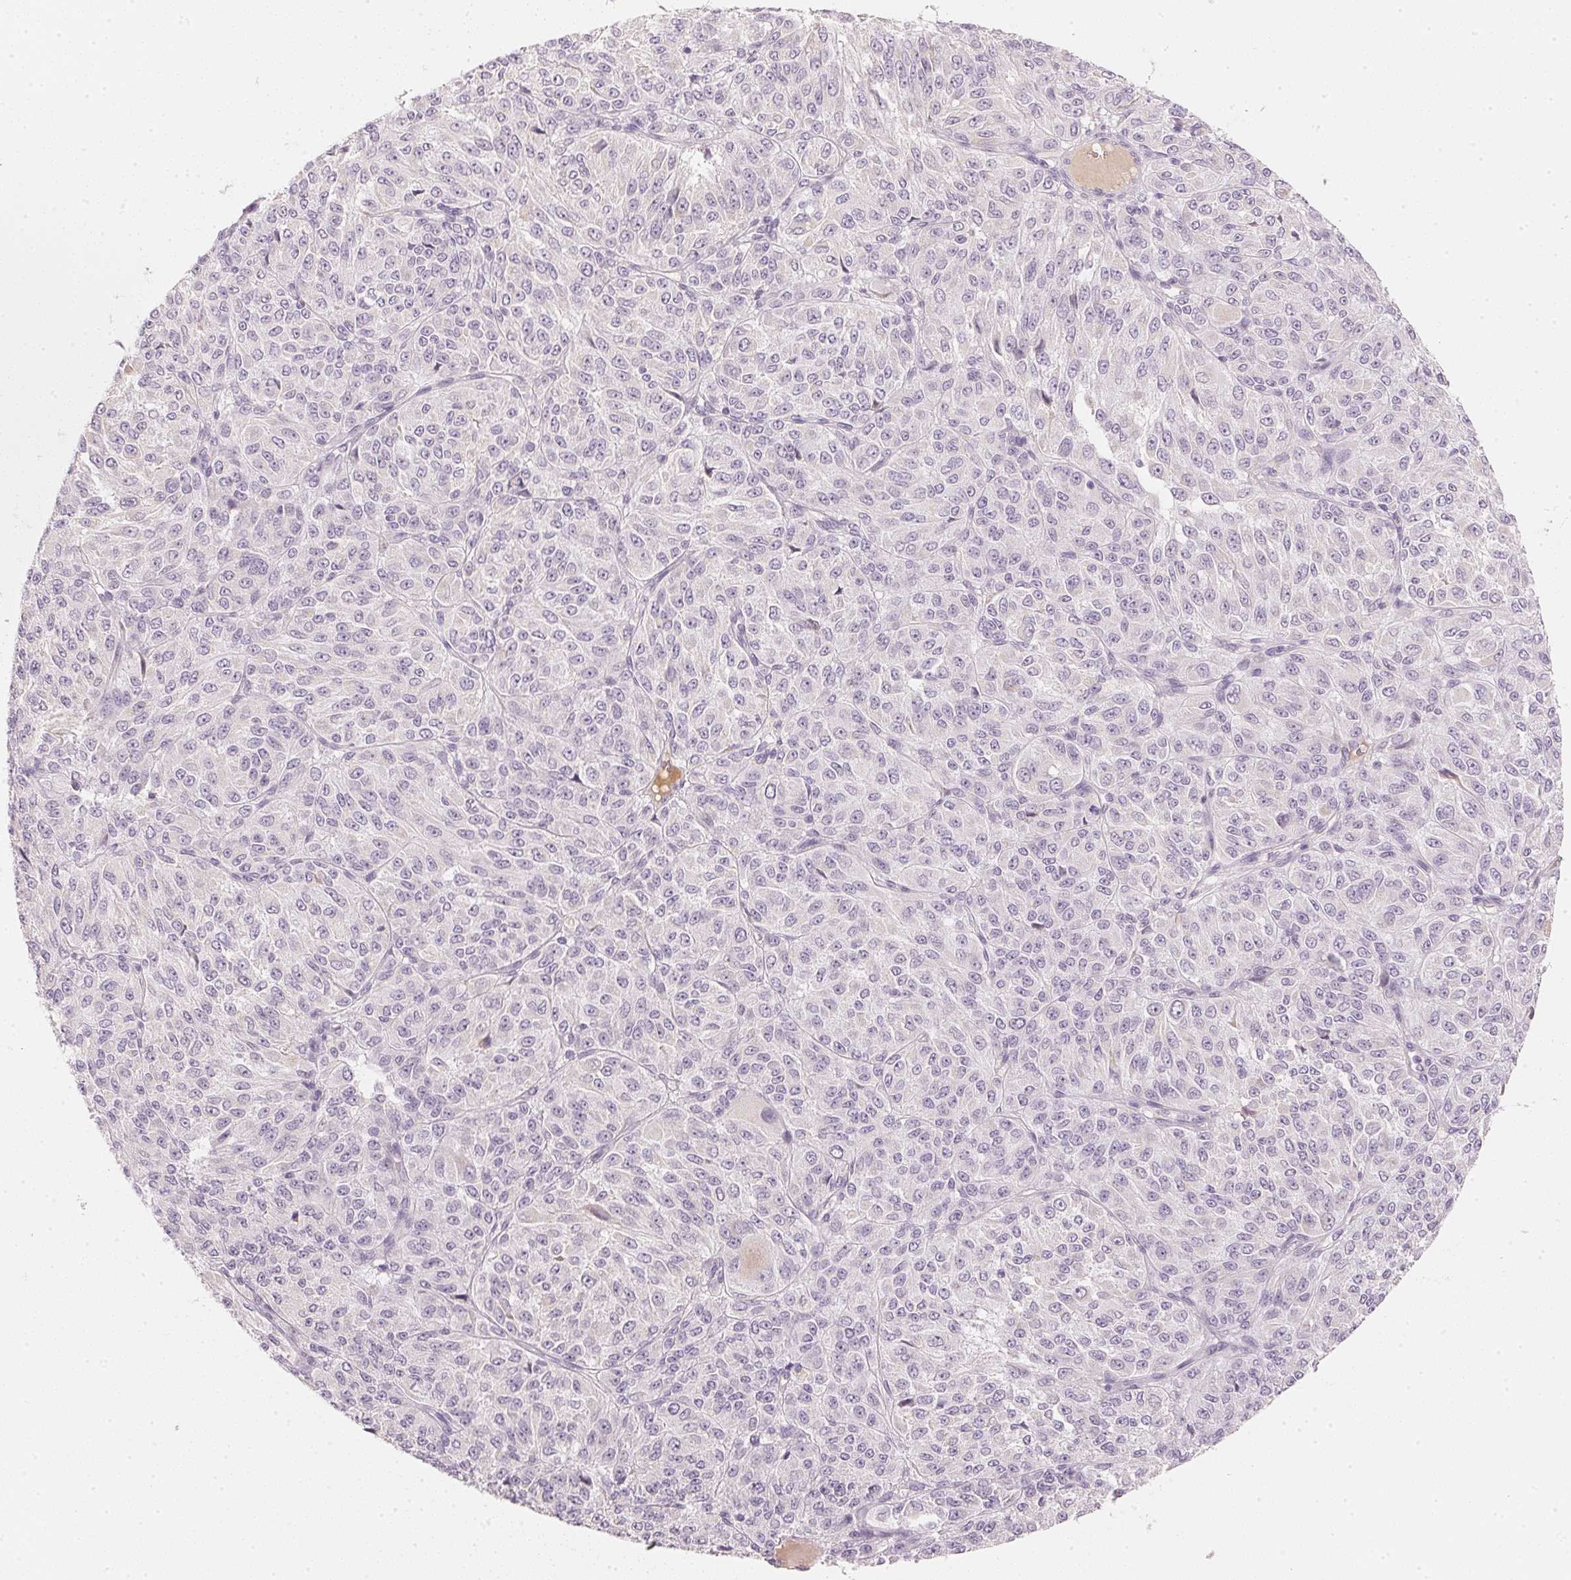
{"staining": {"intensity": "negative", "quantity": "none", "location": "none"}, "tissue": "melanoma", "cell_type": "Tumor cells", "image_type": "cancer", "snomed": [{"axis": "morphology", "description": "Malignant melanoma, Metastatic site"}, {"axis": "topography", "description": "Brain"}], "caption": "Tumor cells show no significant expression in melanoma.", "gene": "RMDN2", "patient": {"sex": "female", "age": 56}}